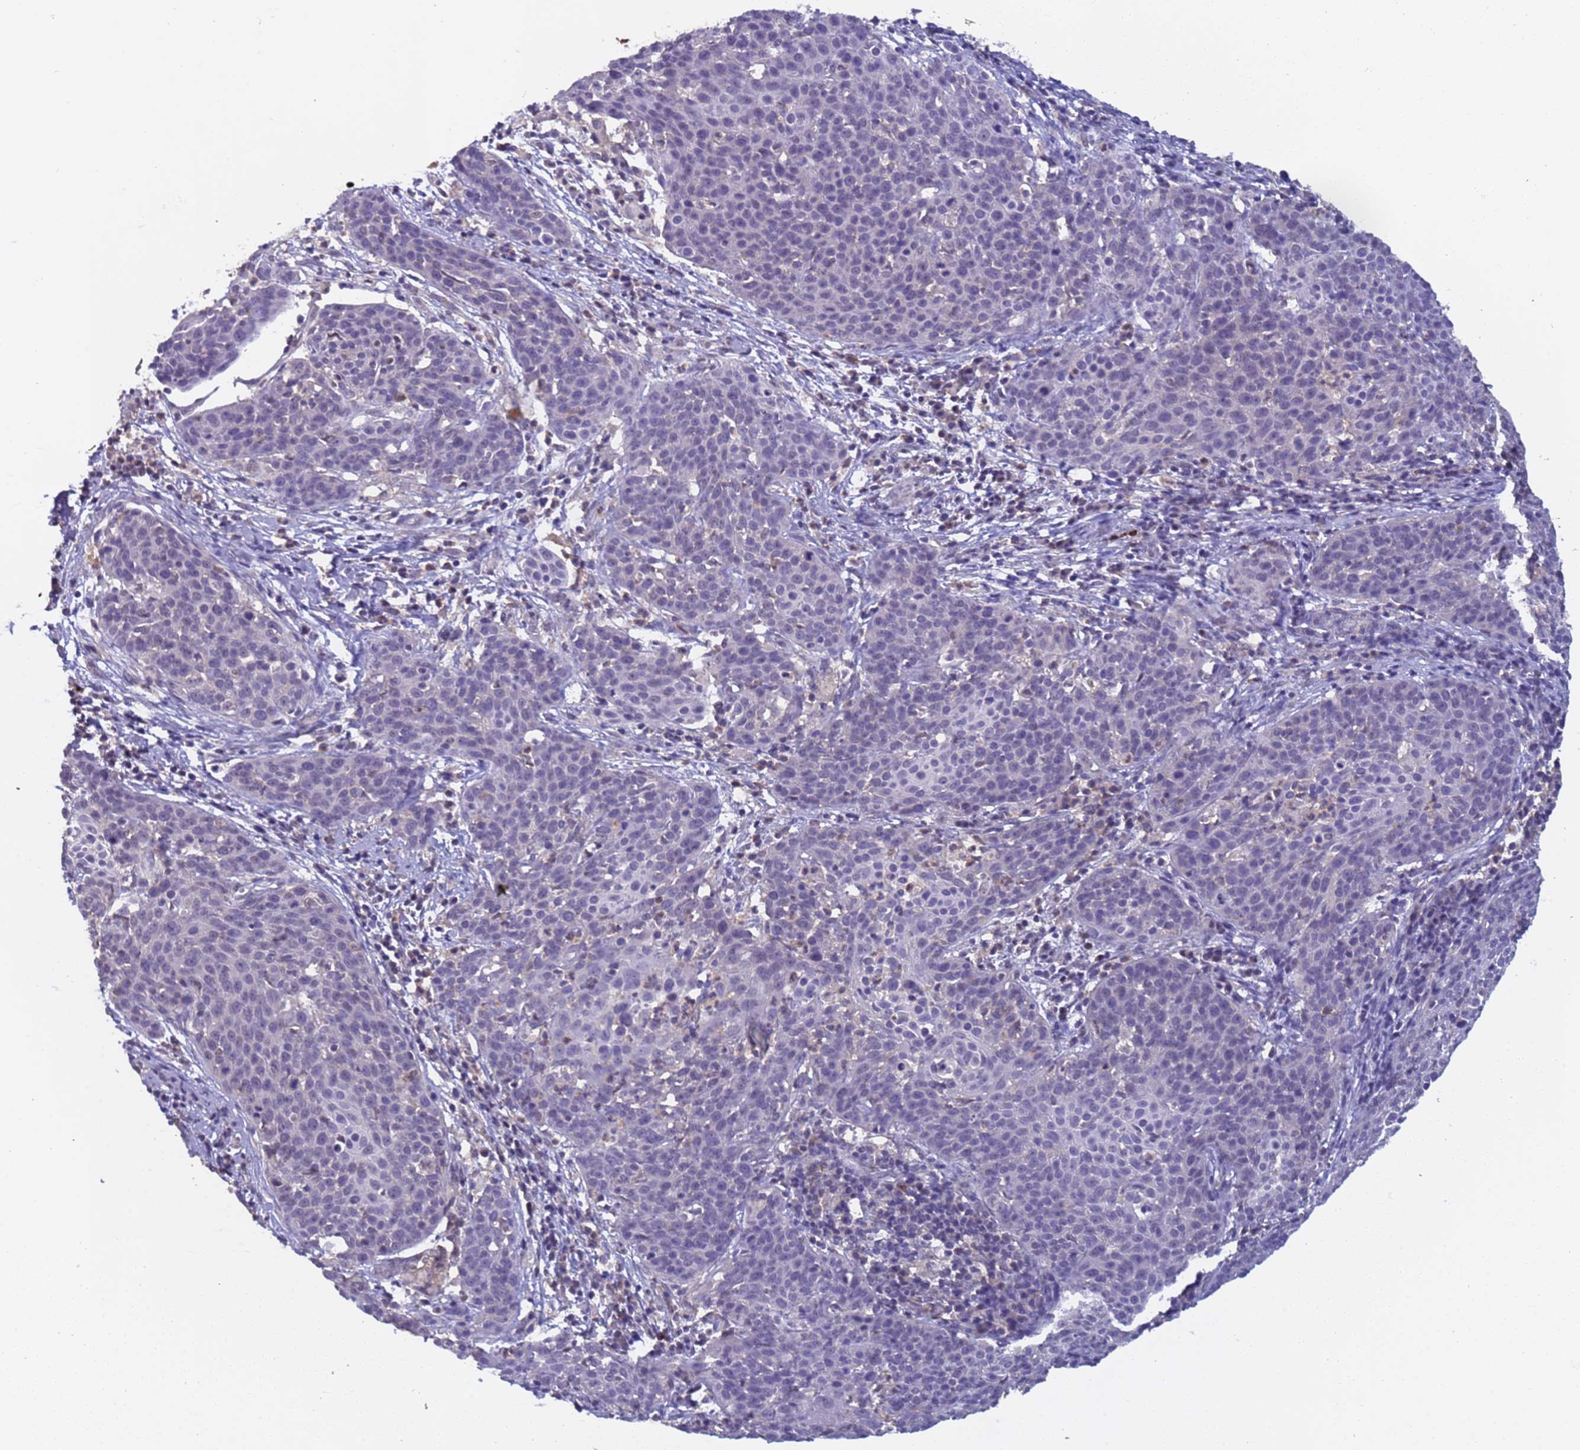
{"staining": {"intensity": "negative", "quantity": "none", "location": "none"}, "tissue": "cervical cancer", "cell_type": "Tumor cells", "image_type": "cancer", "snomed": [{"axis": "morphology", "description": "Squamous cell carcinoma, NOS"}, {"axis": "topography", "description": "Cervix"}], "caption": "High magnification brightfield microscopy of cervical squamous cell carcinoma stained with DAB (3,3'-diaminobenzidine) (brown) and counterstained with hematoxylin (blue): tumor cells show no significant positivity. The staining is performed using DAB brown chromogen with nuclei counter-stained in using hematoxylin.", "gene": "ZNF248", "patient": {"sex": "female", "age": 38}}